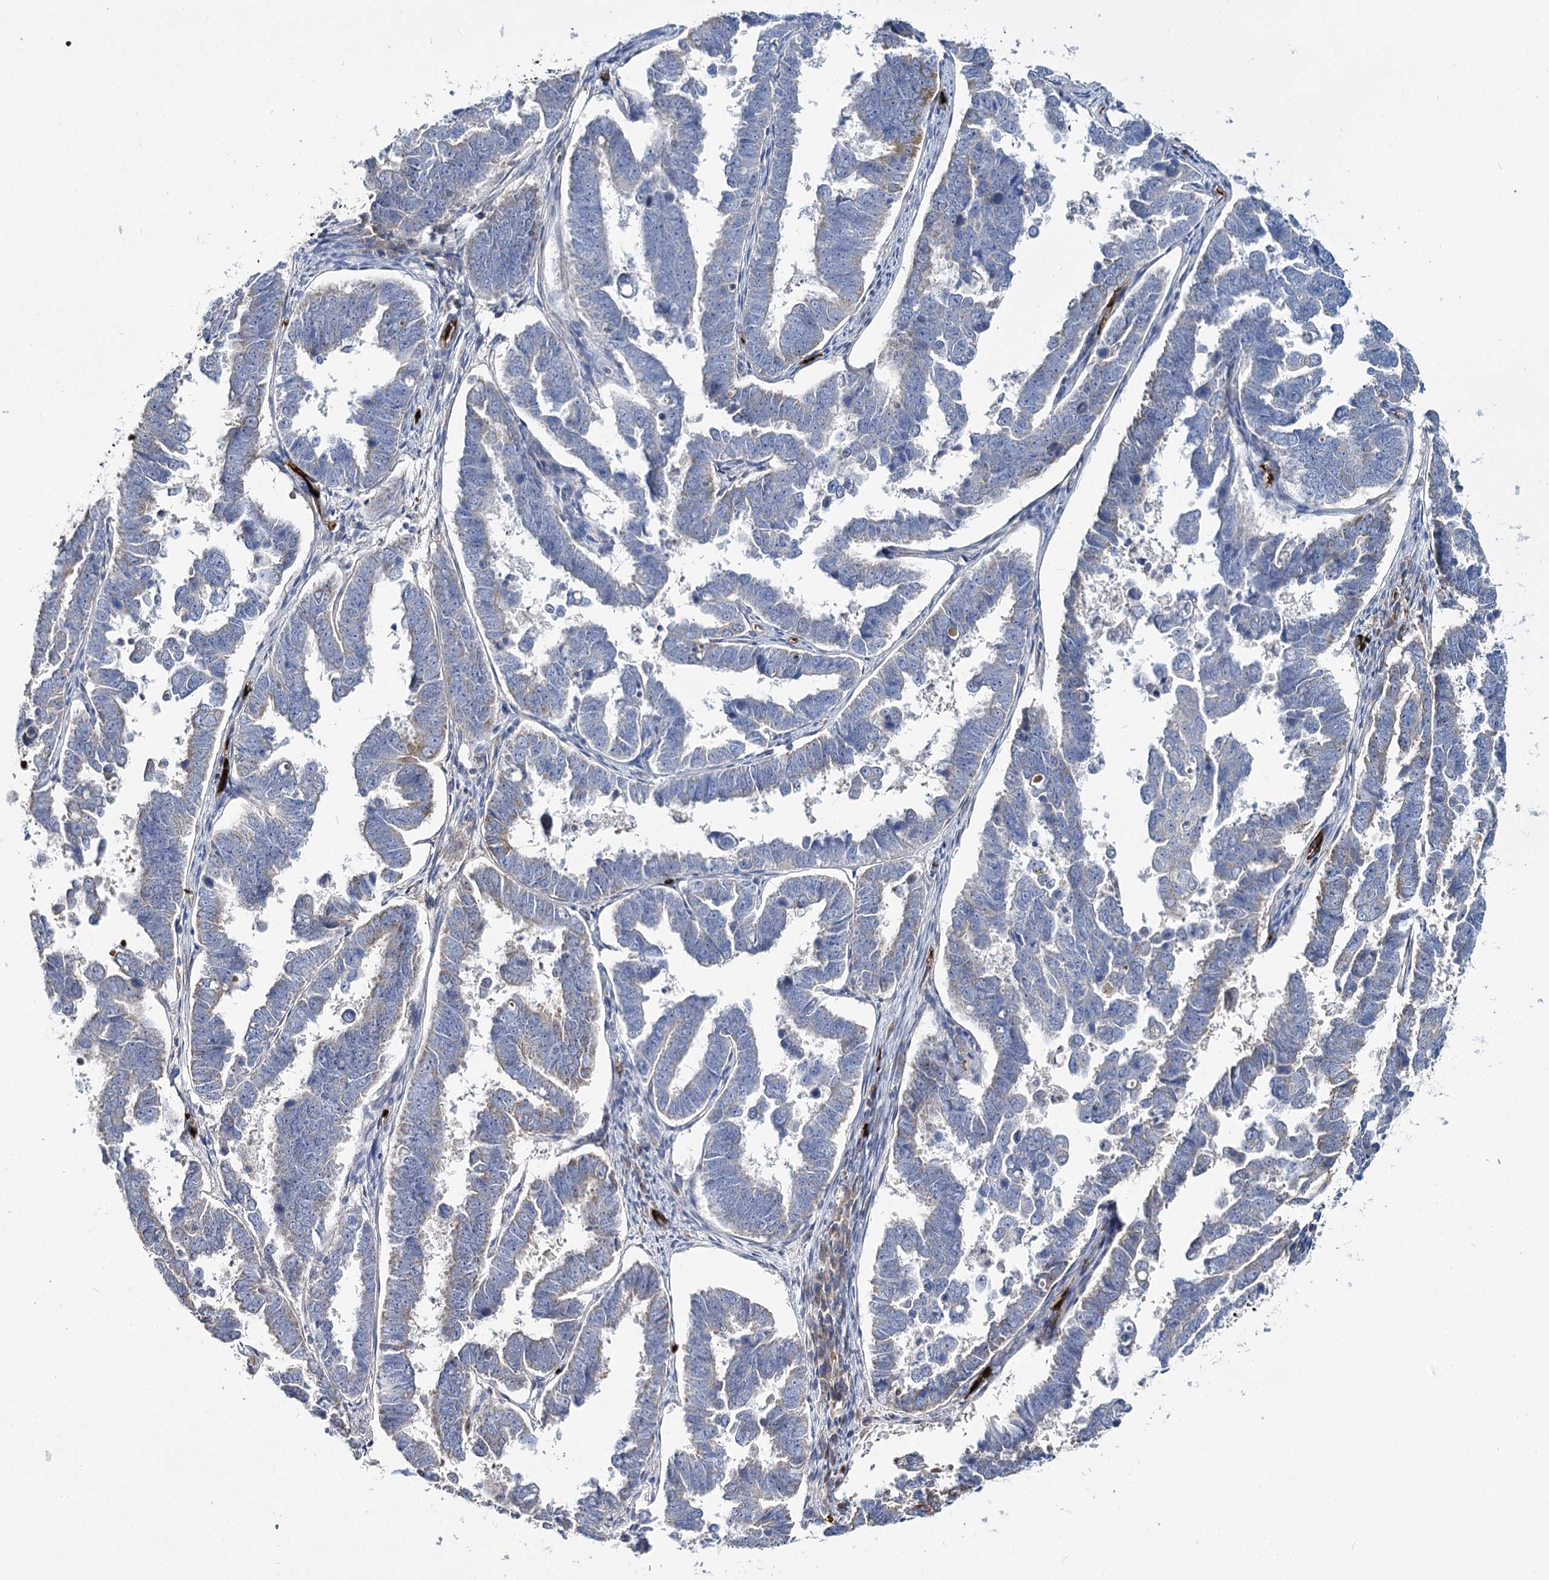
{"staining": {"intensity": "weak", "quantity": "<25%", "location": "cytoplasmic/membranous"}, "tissue": "endometrial cancer", "cell_type": "Tumor cells", "image_type": "cancer", "snomed": [{"axis": "morphology", "description": "Adenocarcinoma, NOS"}, {"axis": "topography", "description": "Endometrium"}], "caption": "IHC of human adenocarcinoma (endometrial) reveals no expression in tumor cells.", "gene": "GBF1", "patient": {"sex": "female", "age": 75}}